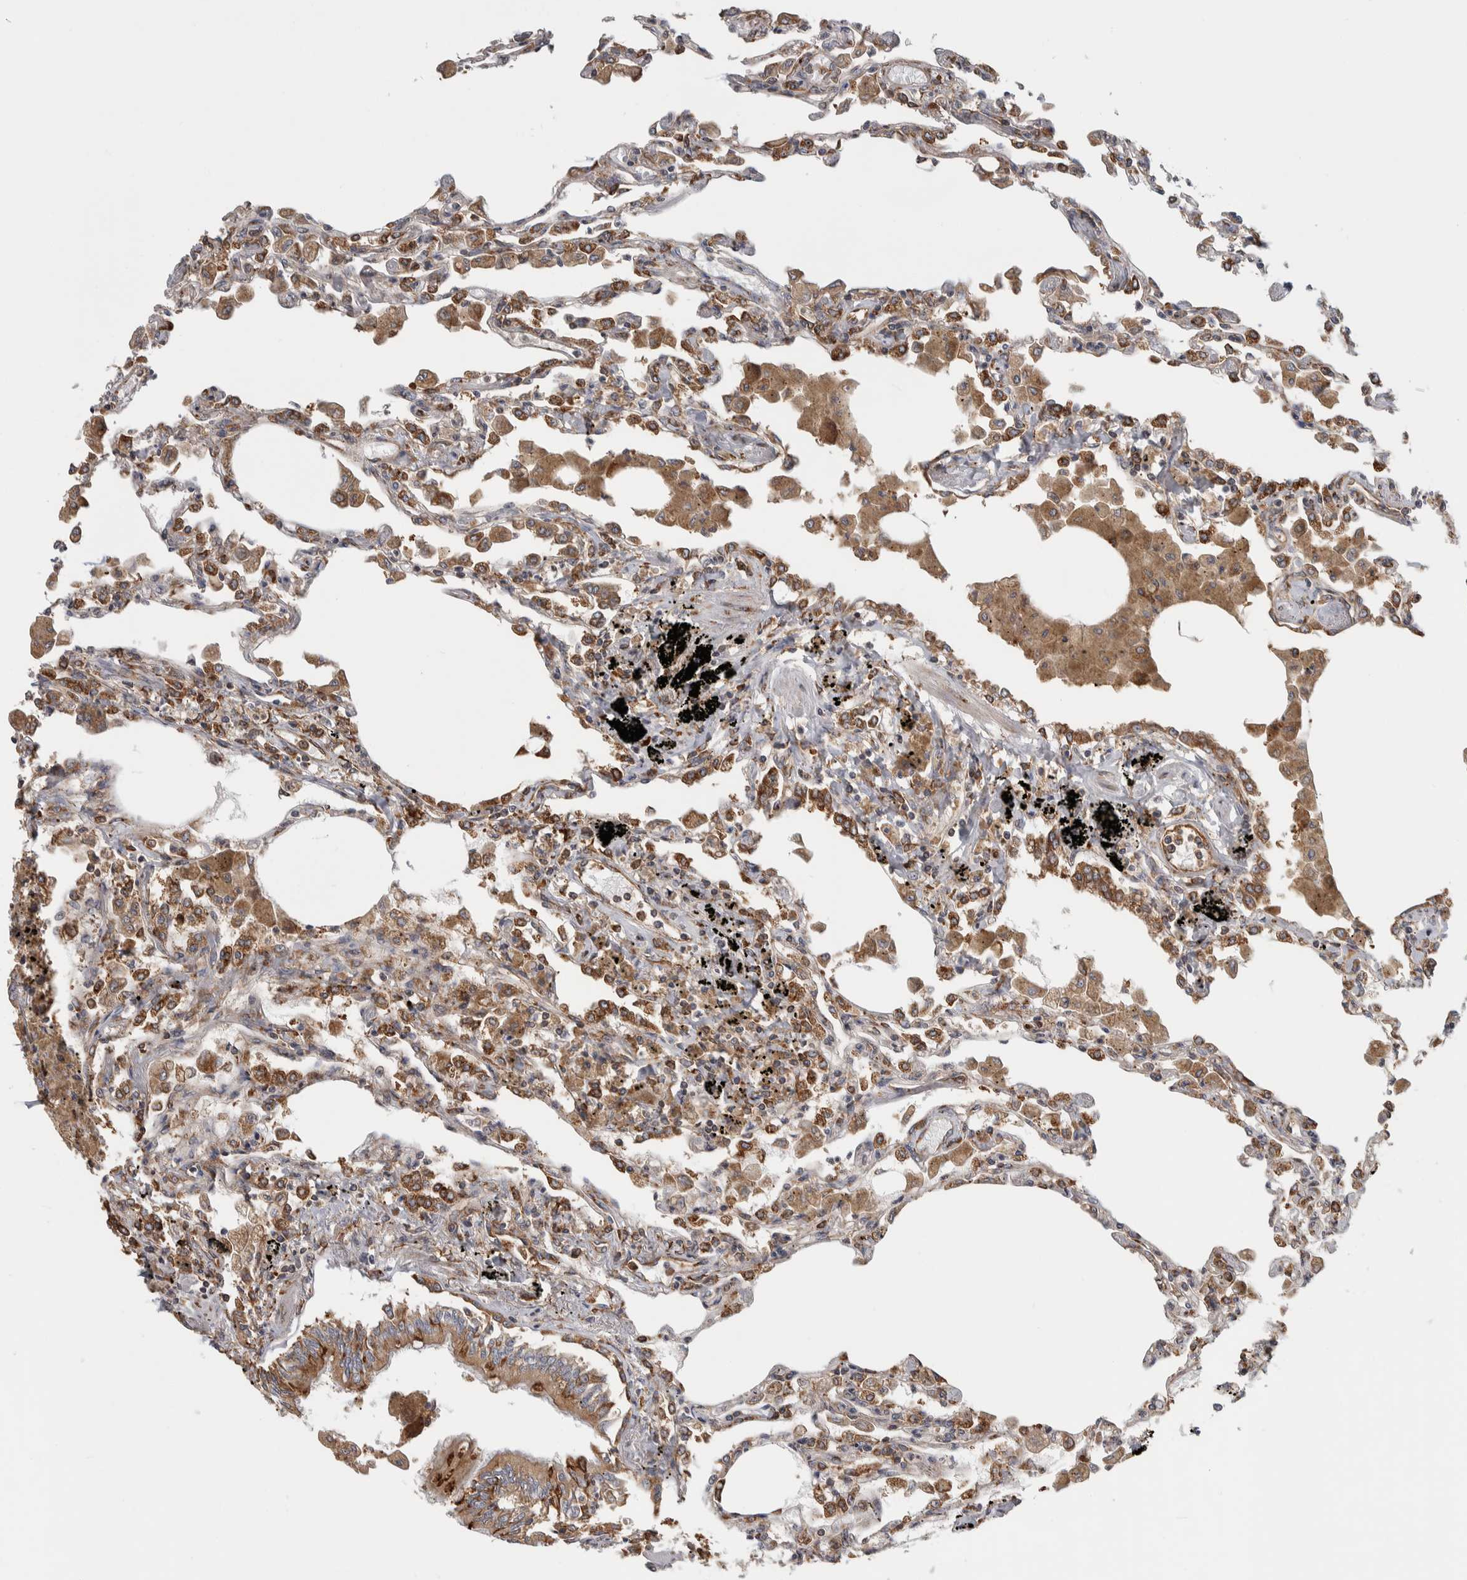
{"staining": {"intensity": "strong", "quantity": "25%-75%", "location": "cytoplasmic/membranous"}, "tissue": "lung", "cell_type": "Alveolar cells", "image_type": "normal", "snomed": [{"axis": "morphology", "description": "Normal tissue, NOS"}, {"axis": "topography", "description": "Bronchus"}, {"axis": "topography", "description": "Lung"}], "caption": "IHC (DAB (3,3'-diaminobenzidine)) staining of unremarkable lung reveals strong cytoplasmic/membranous protein staining in approximately 25%-75% of alveolar cells. Using DAB (3,3'-diaminobenzidine) (brown) and hematoxylin (blue) stains, captured at high magnification using brightfield microscopy.", "gene": "EIF3H", "patient": {"sex": "female", "age": 49}}